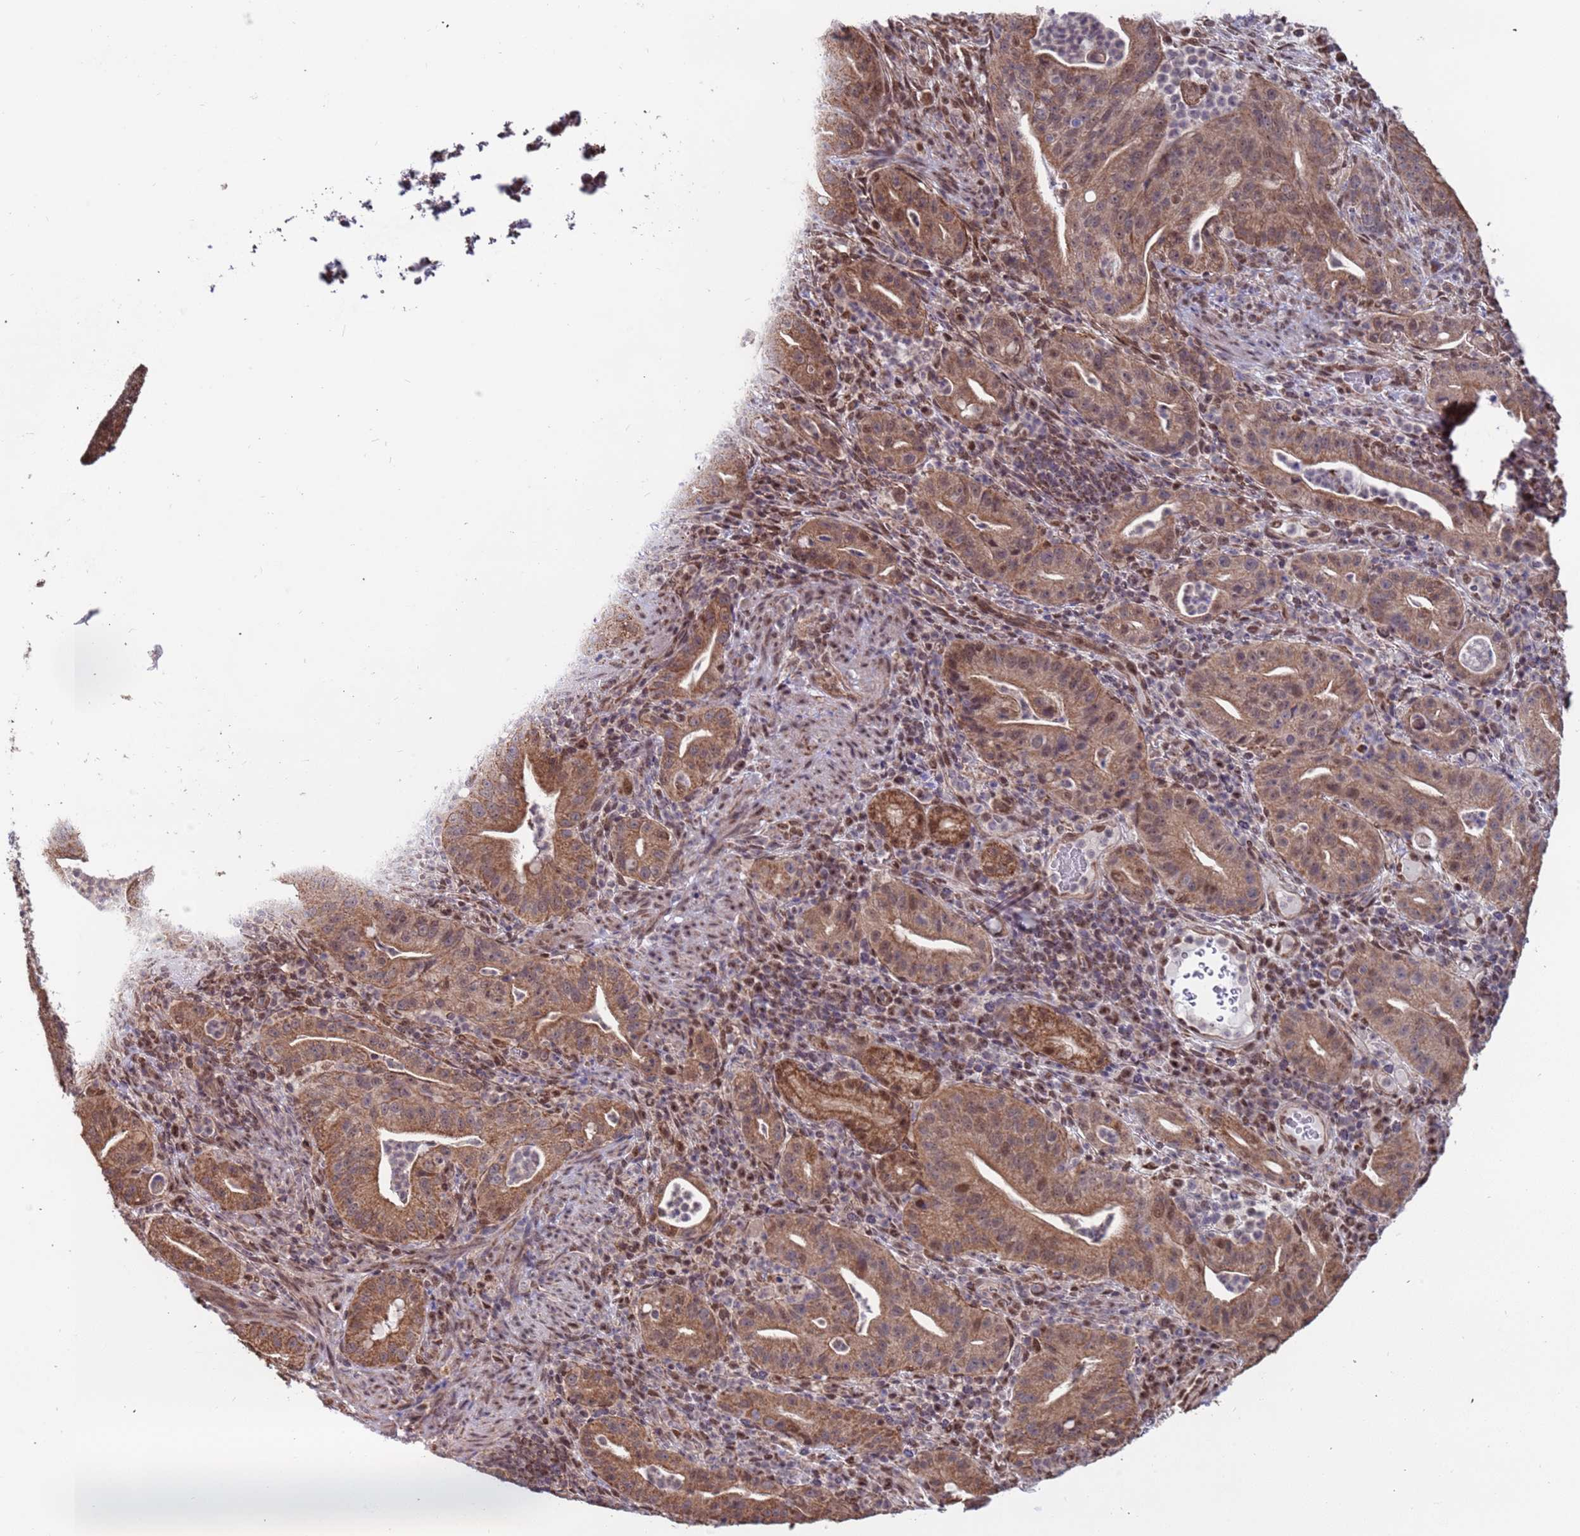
{"staining": {"intensity": "moderate", "quantity": ">75%", "location": "cytoplasmic/membranous,nuclear"}, "tissue": "pancreatic cancer", "cell_type": "Tumor cells", "image_type": "cancer", "snomed": [{"axis": "morphology", "description": "Adenocarcinoma, NOS"}, {"axis": "topography", "description": "Pancreas"}], "caption": "Brown immunohistochemical staining in pancreatic cancer reveals moderate cytoplasmic/membranous and nuclear staining in about >75% of tumor cells.", "gene": "DENND2B", "patient": {"sex": "male", "age": 71}}